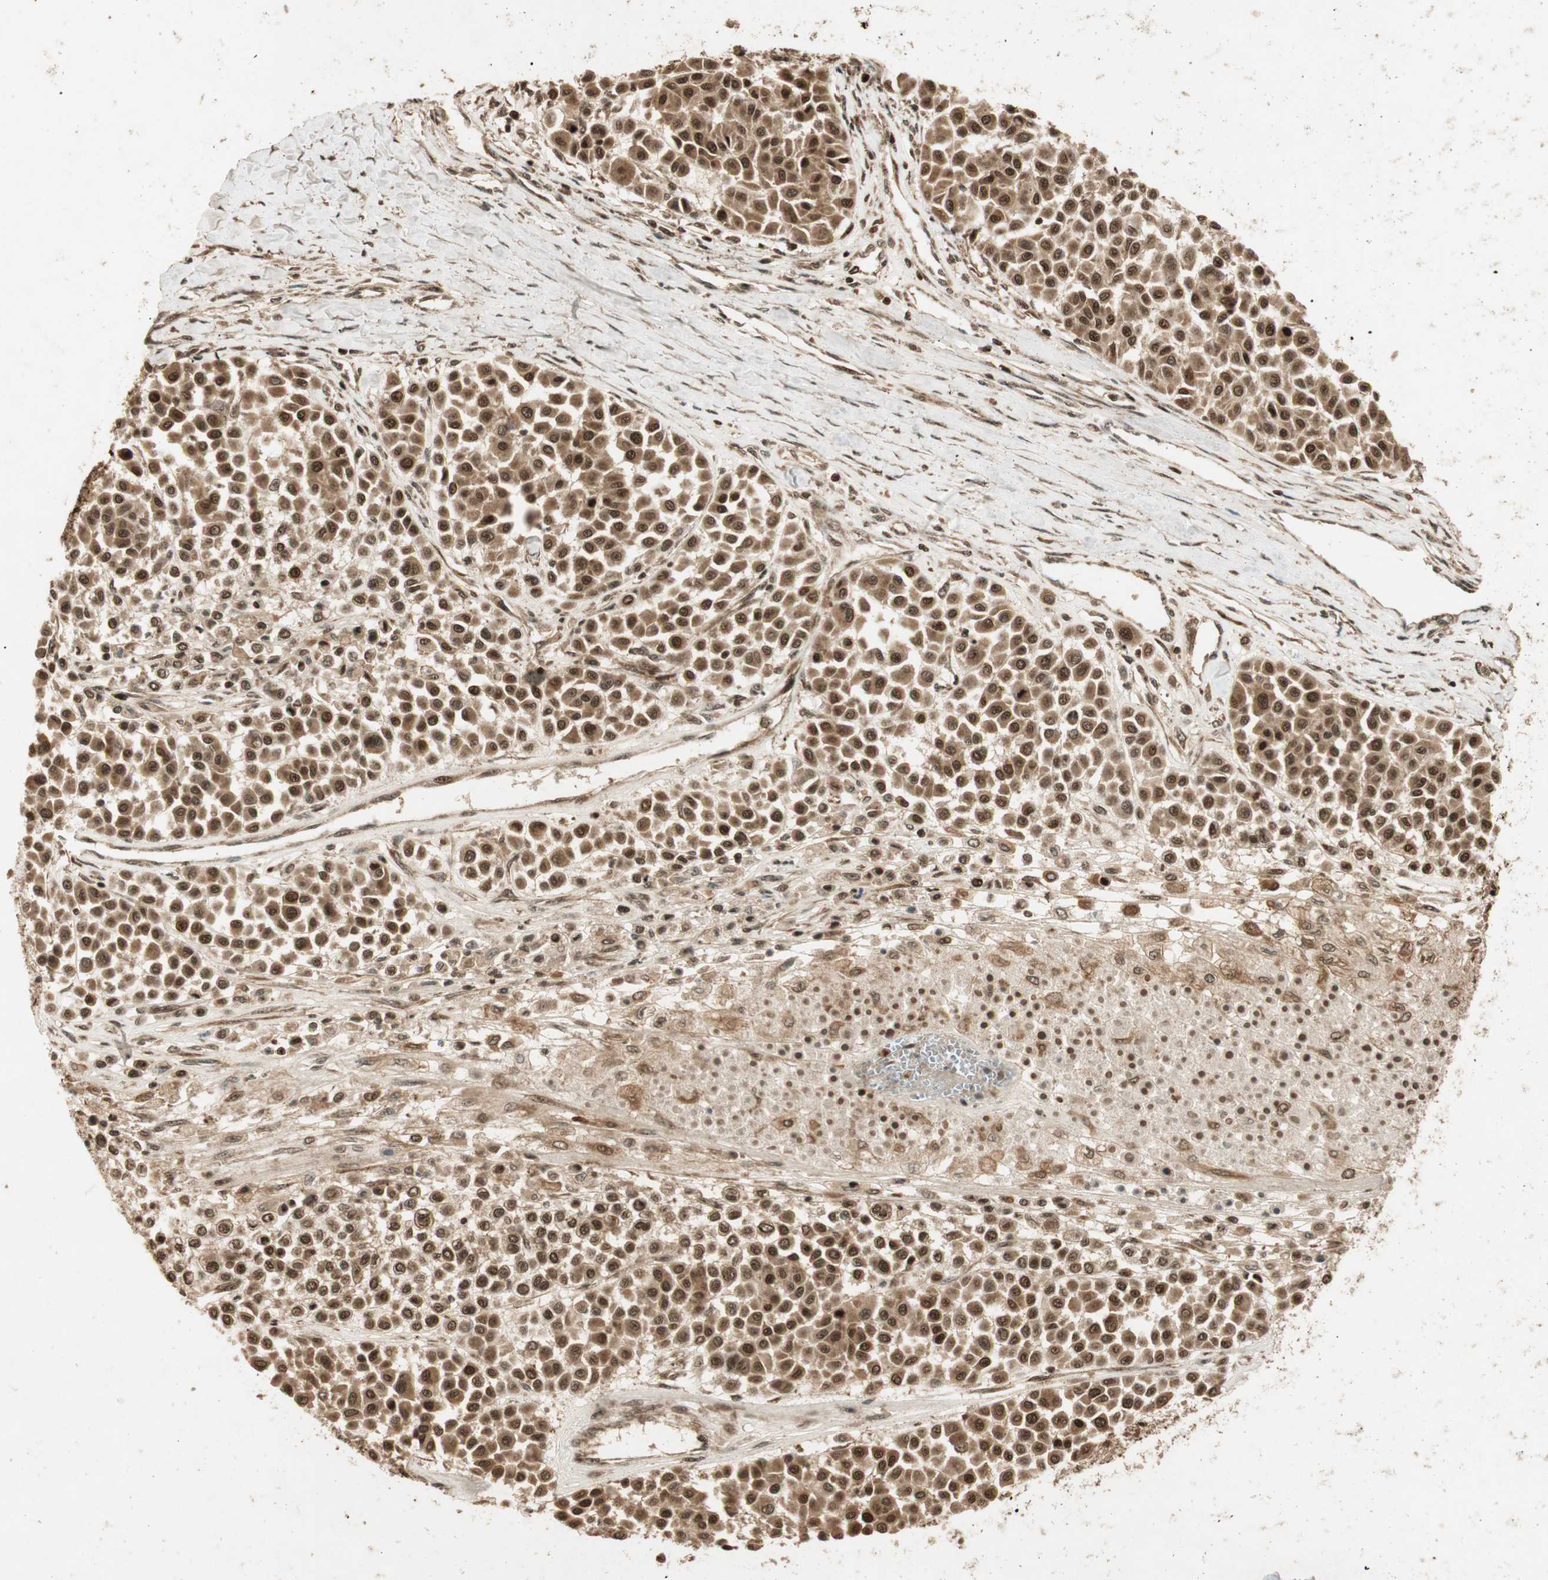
{"staining": {"intensity": "strong", "quantity": ">75%", "location": "cytoplasmic/membranous,nuclear"}, "tissue": "melanoma", "cell_type": "Tumor cells", "image_type": "cancer", "snomed": [{"axis": "morphology", "description": "Malignant melanoma, Metastatic site"}, {"axis": "topography", "description": "Soft tissue"}], "caption": "IHC image of human melanoma stained for a protein (brown), which shows high levels of strong cytoplasmic/membranous and nuclear staining in approximately >75% of tumor cells.", "gene": "RPA3", "patient": {"sex": "male", "age": 41}}